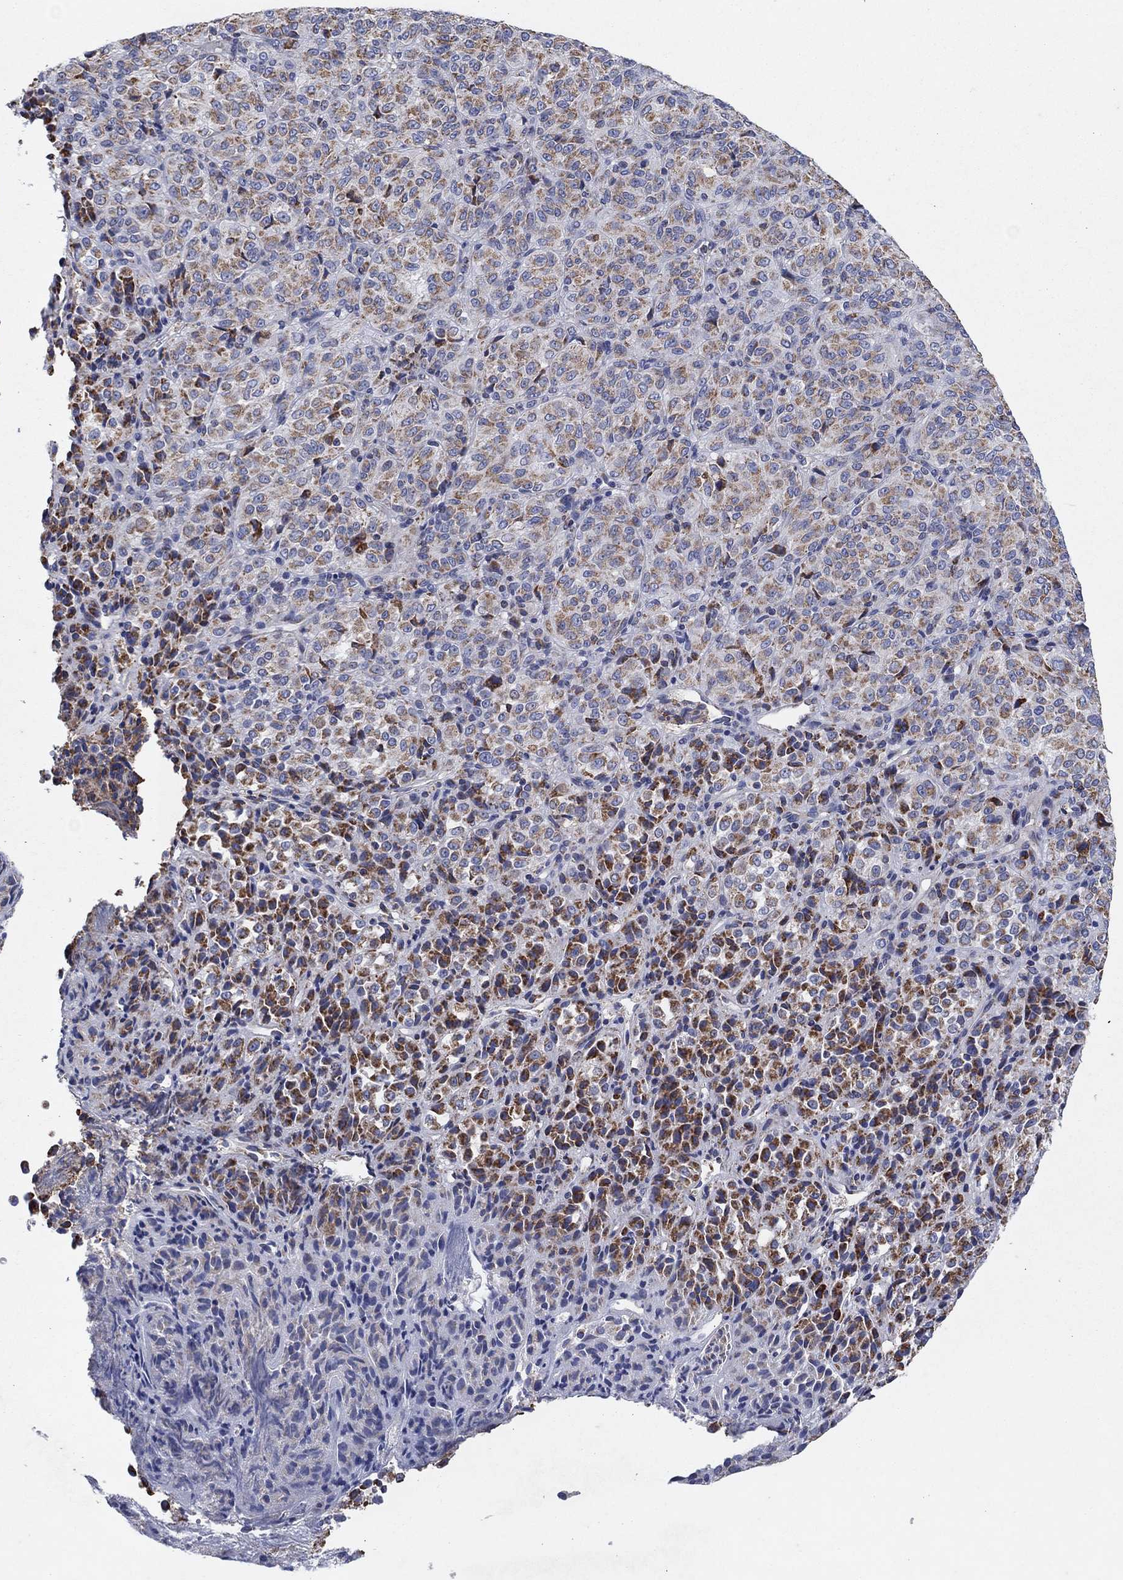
{"staining": {"intensity": "weak", "quantity": ">75%", "location": "cytoplasmic/membranous"}, "tissue": "melanoma", "cell_type": "Tumor cells", "image_type": "cancer", "snomed": [{"axis": "morphology", "description": "Malignant melanoma, Metastatic site"}, {"axis": "topography", "description": "Brain"}], "caption": "IHC photomicrograph of human malignant melanoma (metastatic site) stained for a protein (brown), which demonstrates low levels of weak cytoplasmic/membranous expression in about >75% of tumor cells.", "gene": "C9orf85", "patient": {"sex": "female", "age": 56}}